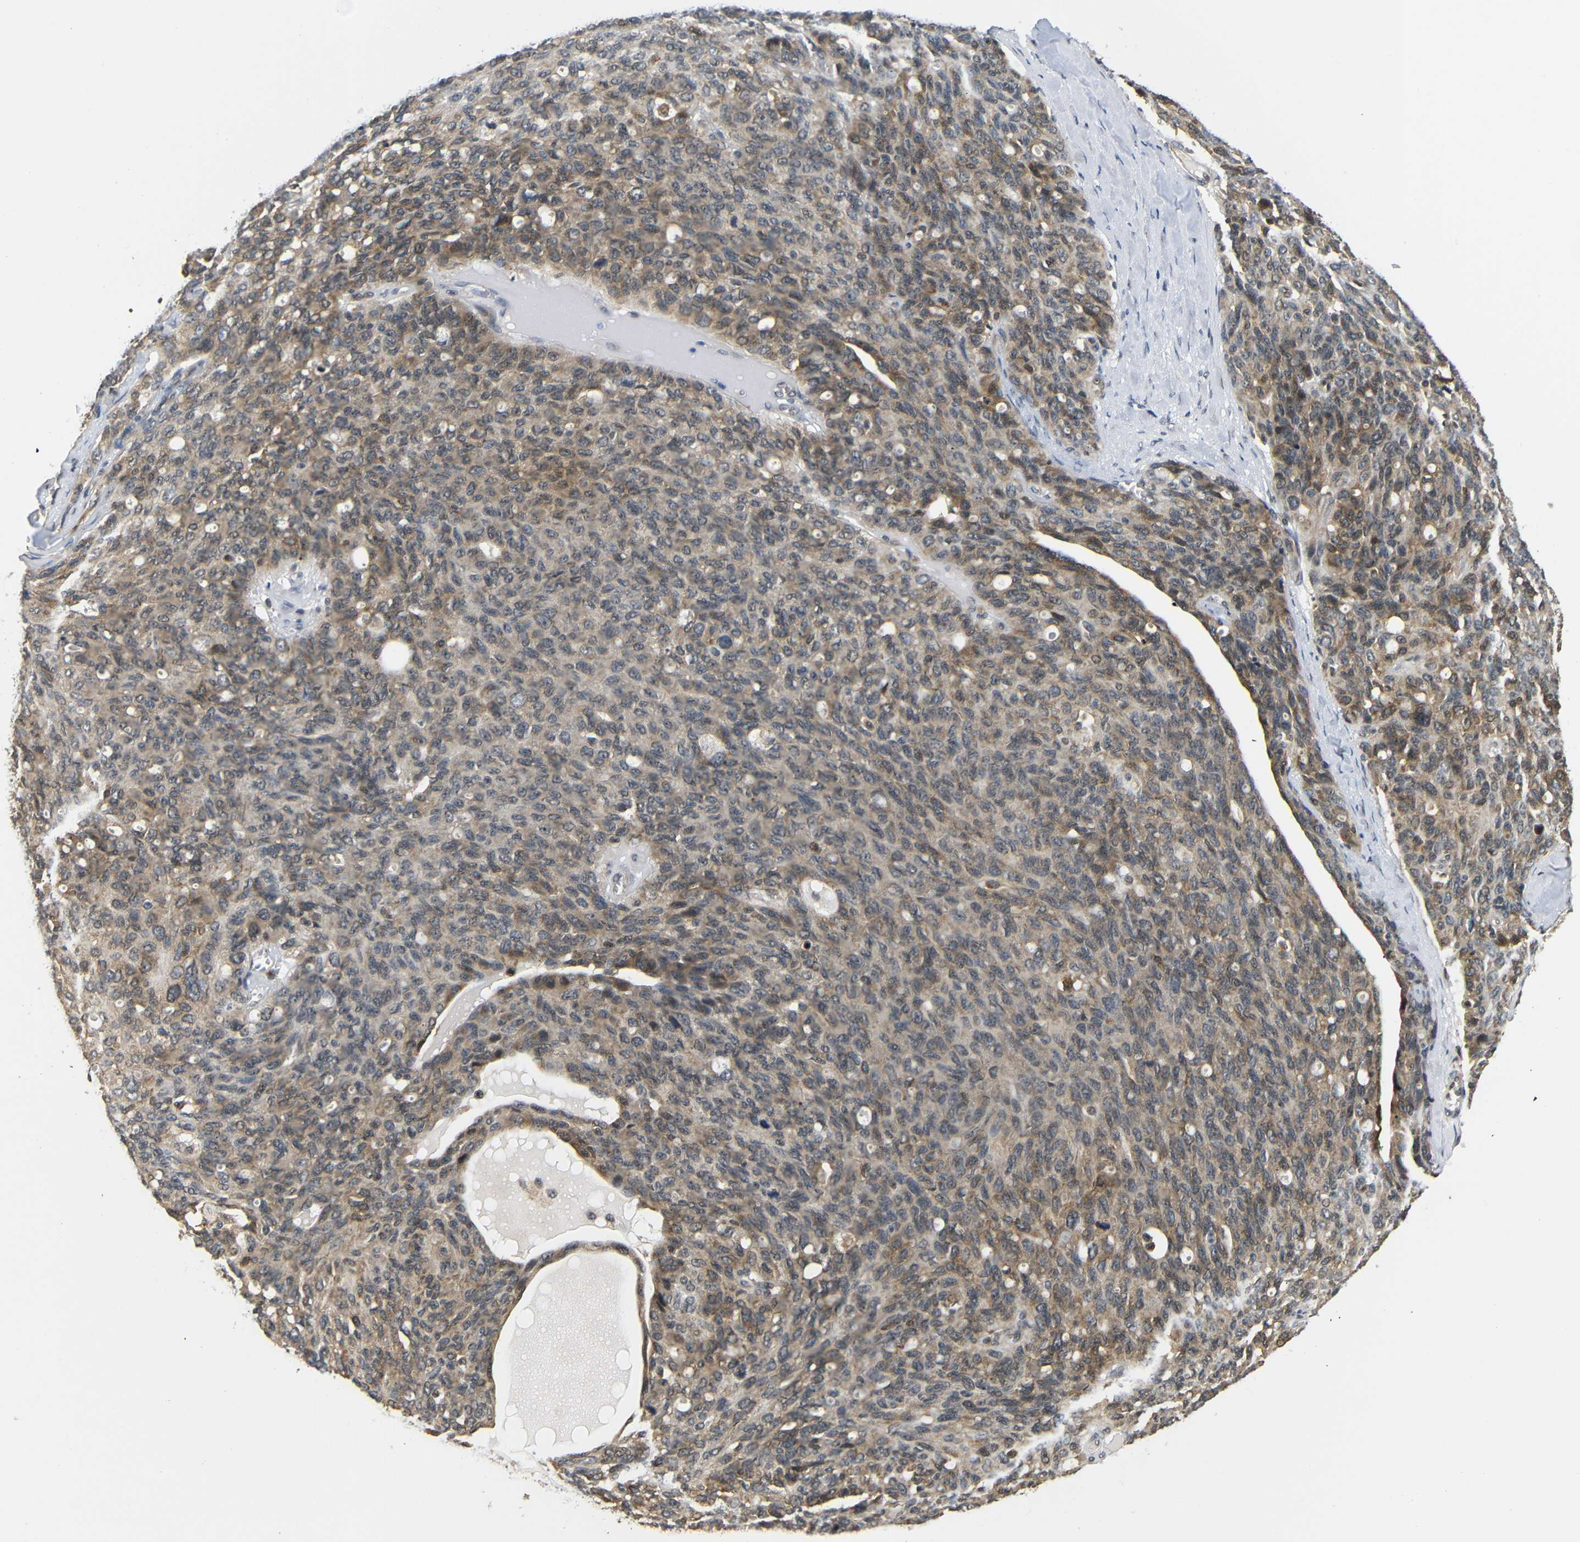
{"staining": {"intensity": "moderate", "quantity": ">75%", "location": "cytoplasmic/membranous,nuclear"}, "tissue": "ovarian cancer", "cell_type": "Tumor cells", "image_type": "cancer", "snomed": [{"axis": "morphology", "description": "Carcinoma, endometroid"}, {"axis": "topography", "description": "Ovary"}], "caption": "This histopathology image reveals immunohistochemistry staining of endometroid carcinoma (ovarian), with medium moderate cytoplasmic/membranous and nuclear staining in about >75% of tumor cells.", "gene": "GJA5", "patient": {"sex": "female", "age": 60}}